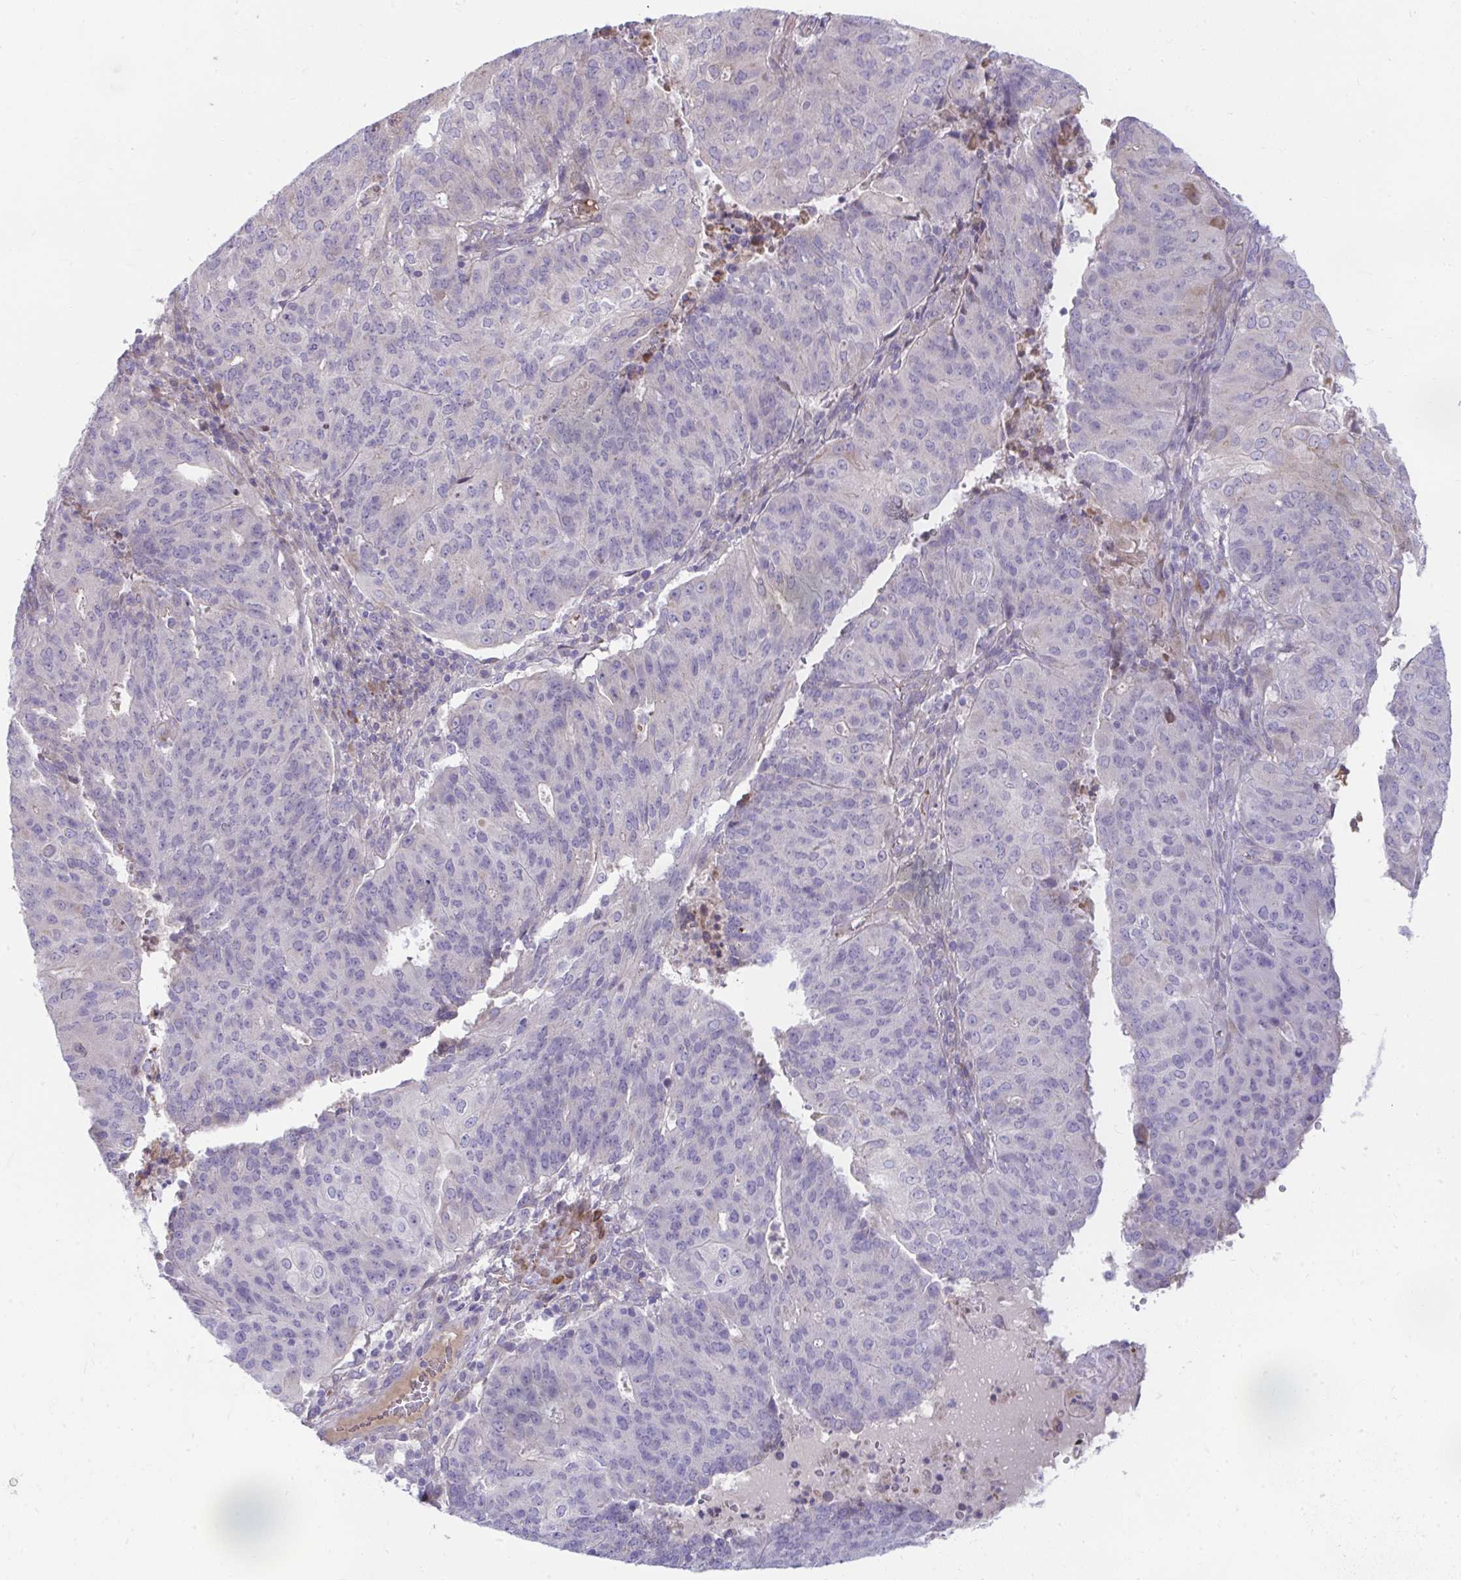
{"staining": {"intensity": "negative", "quantity": "none", "location": "none"}, "tissue": "endometrial cancer", "cell_type": "Tumor cells", "image_type": "cancer", "snomed": [{"axis": "morphology", "description": "Adenocarcinoma, NOS"}, {"axis": "topography", "description": "Endometrium"}], "caption": "Endometrial cancer (adenocarcinoma) was stained to show a protein in brown. There is no significant positivity in tumor cells.", "gene": "PIGZ", "patient": {"sex": "female", "age": 82}}